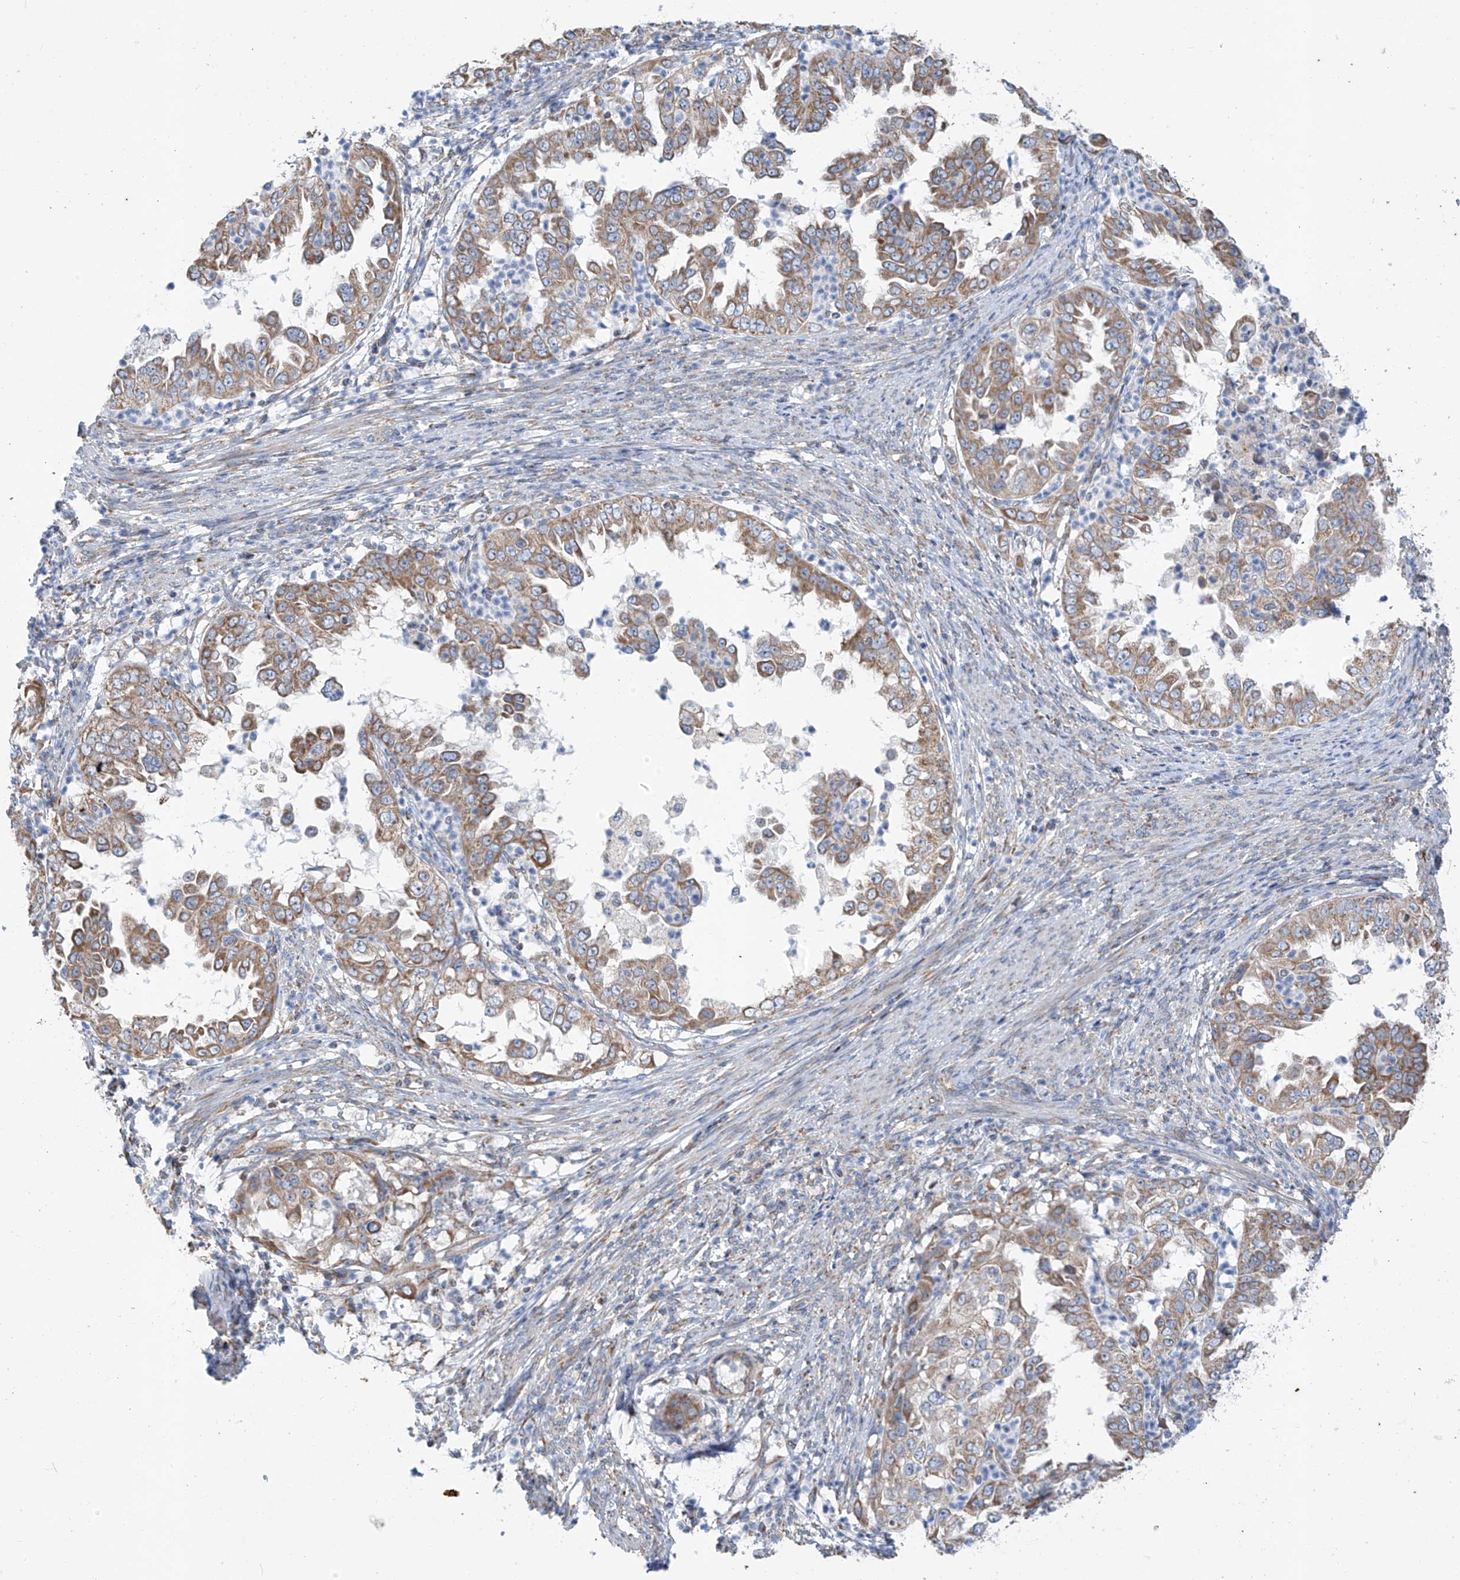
{"staining": {"intensity": "moderate", "quantity": ">75%", "location": "cytoplasmic/membranous"}, "tissue": "endometrial cancer", "cell_type": "Tumor cells", "image_type": "cancer", "snomed": [{"axis": "morphology", "description": "Adenocarcinoma, NOS"}, {"axis": "topography", "description": "Endometrium"}], "caption": "Moderate cytoplasmic/membranous protein positivity is present in about >75% of tumor cells in endometrial cancer.", "gene": "EOMES", "patient": {"sex": "female", "age": 85}}